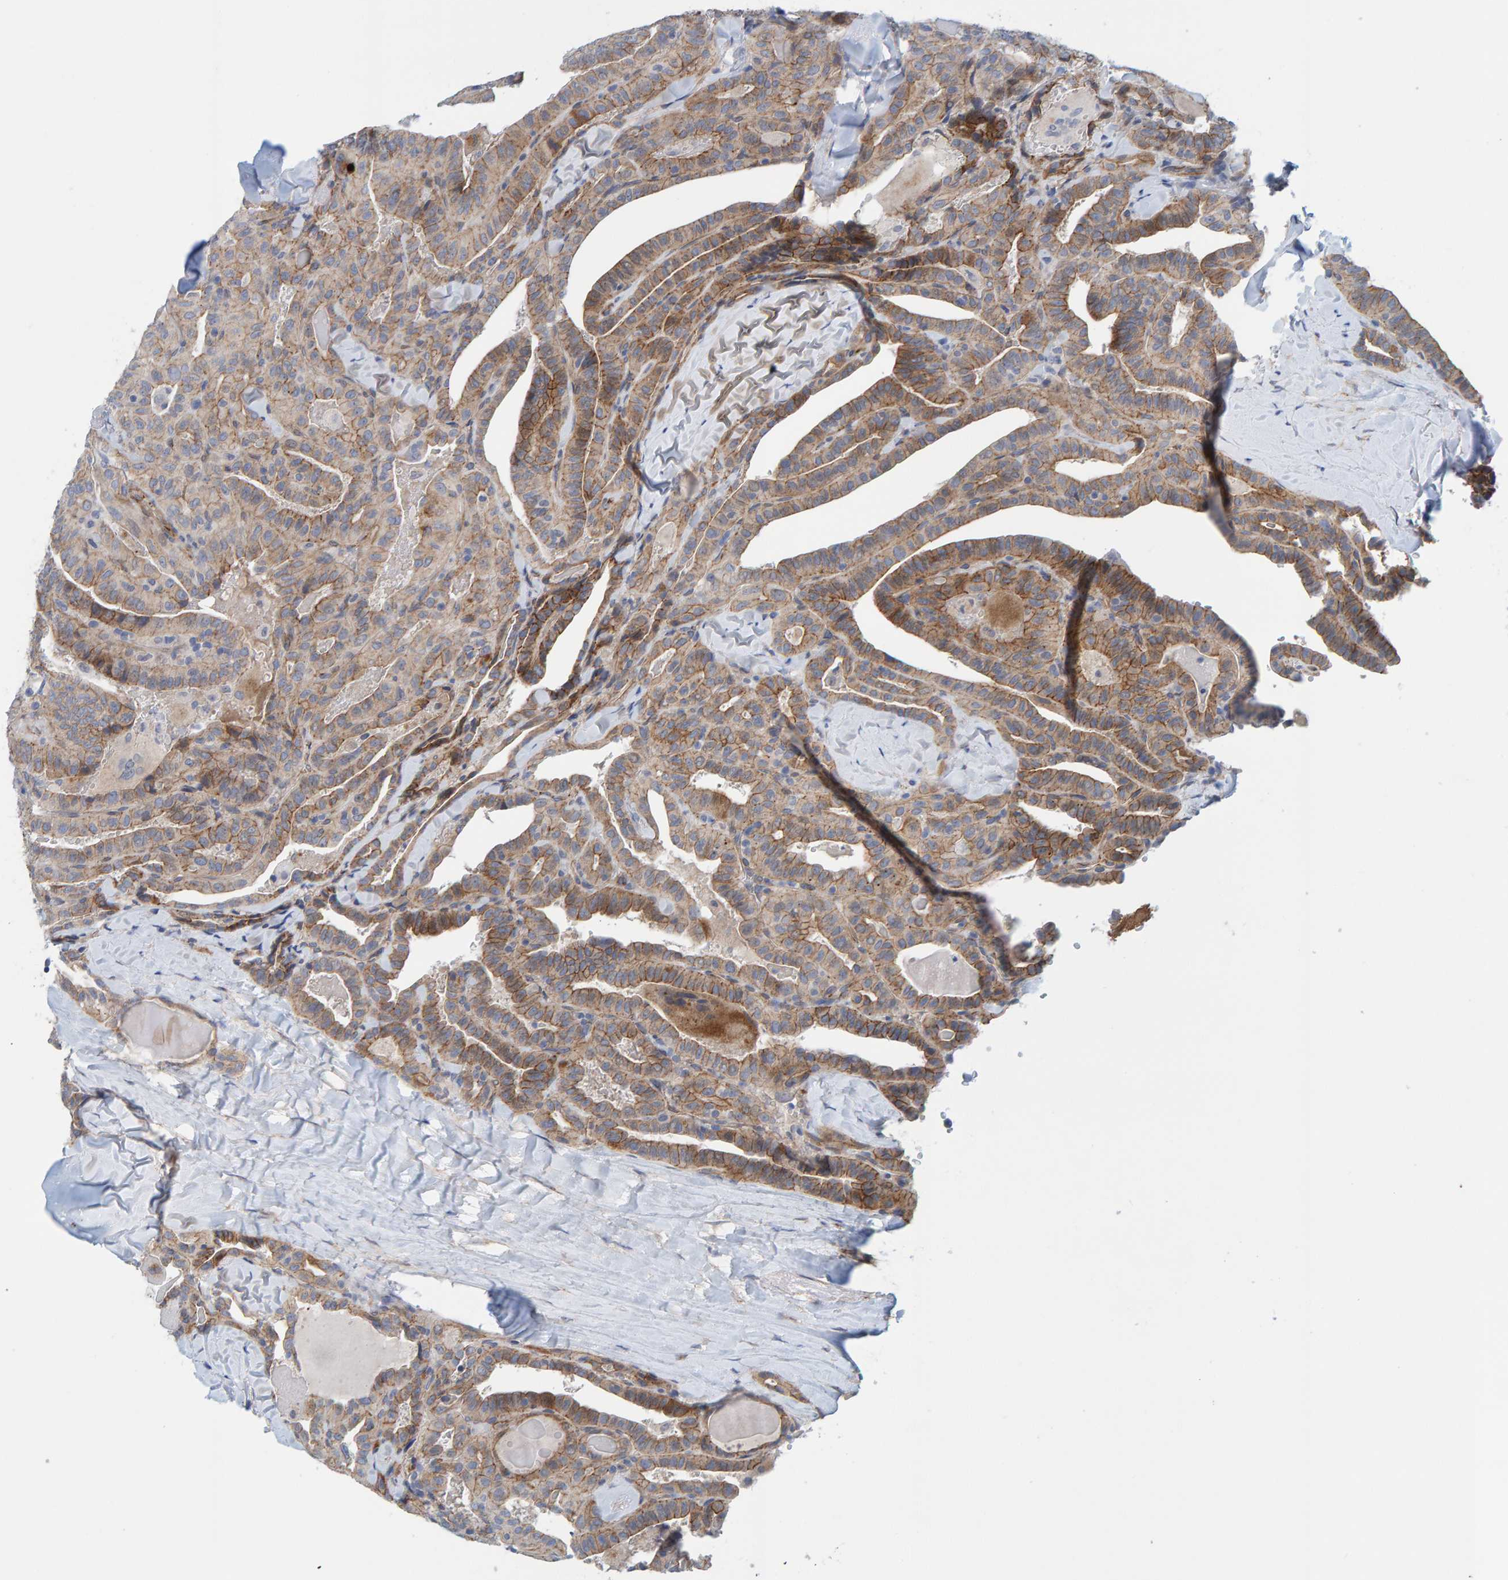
{"staining": {"intensity": "weak", "quantity": "25%-75%", "location": "cytoplasmic/membranous"}, "tissue": "thyroid cancer", "cell_type": "Tumor cells", "image_type": "cancer", "snomed": [{"axis": "morphology", "description": "Papillary adenocarcinoma, NOS"}, {"axis": "topography", "description": "Thyroid gland"}], "caption": "A brown stain shows weak cytoplasmic/membranous staining of a protein in human thyroid cancer (papillary adenocarcinoma) tumor cells.", "gene": "KRBA2", "patient": {"sex": "male", "age": 77}}